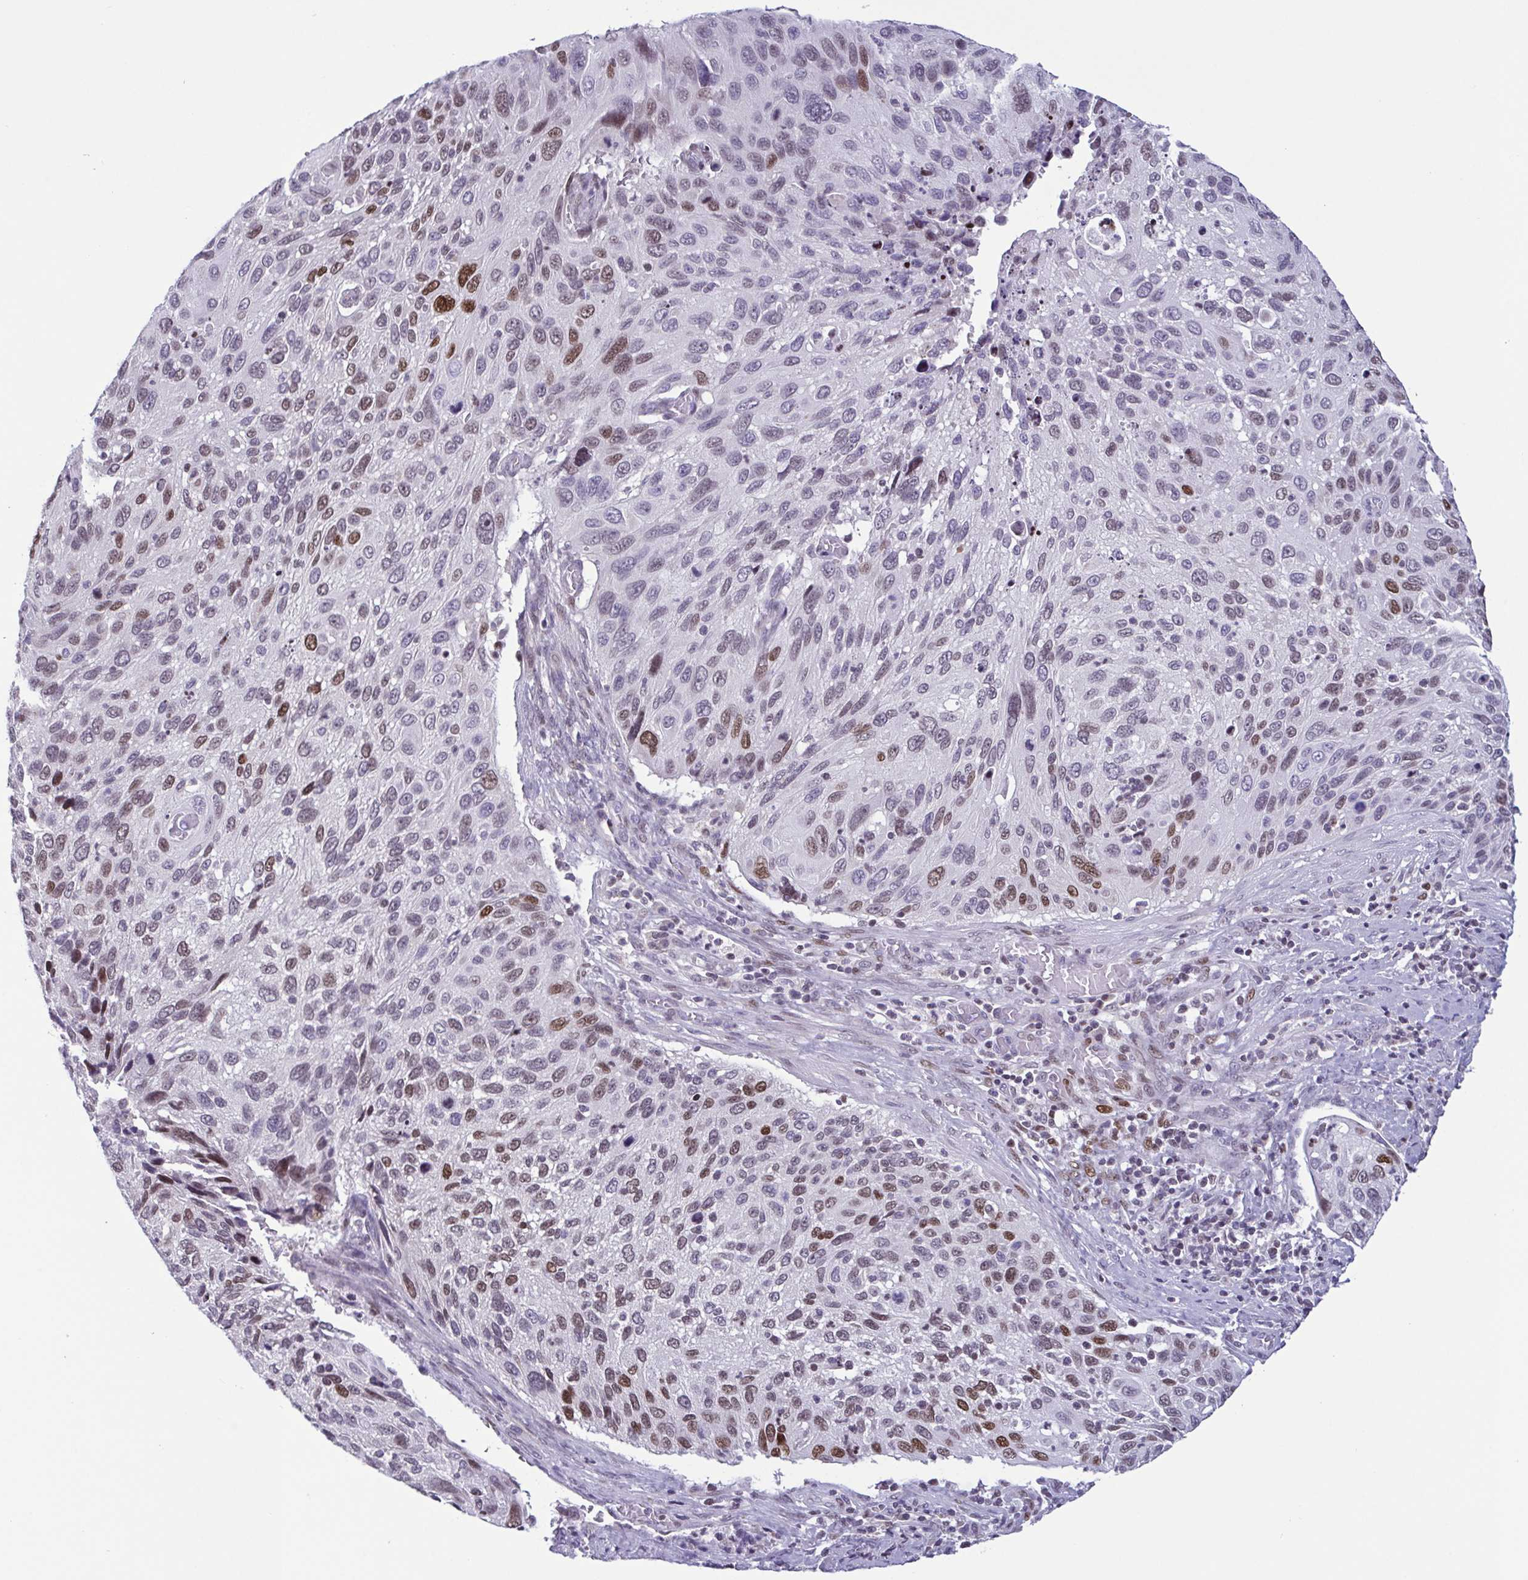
{"staining": {"intensity": "moderate", "quantity": "<25%", "location": "nuclear"}, "tissue": "cervical cancer", "cell_type": "Tumor cells", "image_type": "cancer", "snomed": [{"axis": "morphology", "description": "Squamous cell carcinoma, NOS"}, {"axis": "topography", "description": "Cervix"}], "caption": "Squamous cell carcinoma (cervical) stained with a protein marker exhibits moderate staining in tumor cells.", "gene": "IRF1", "patient": {"sex": "female", "age": 70}}